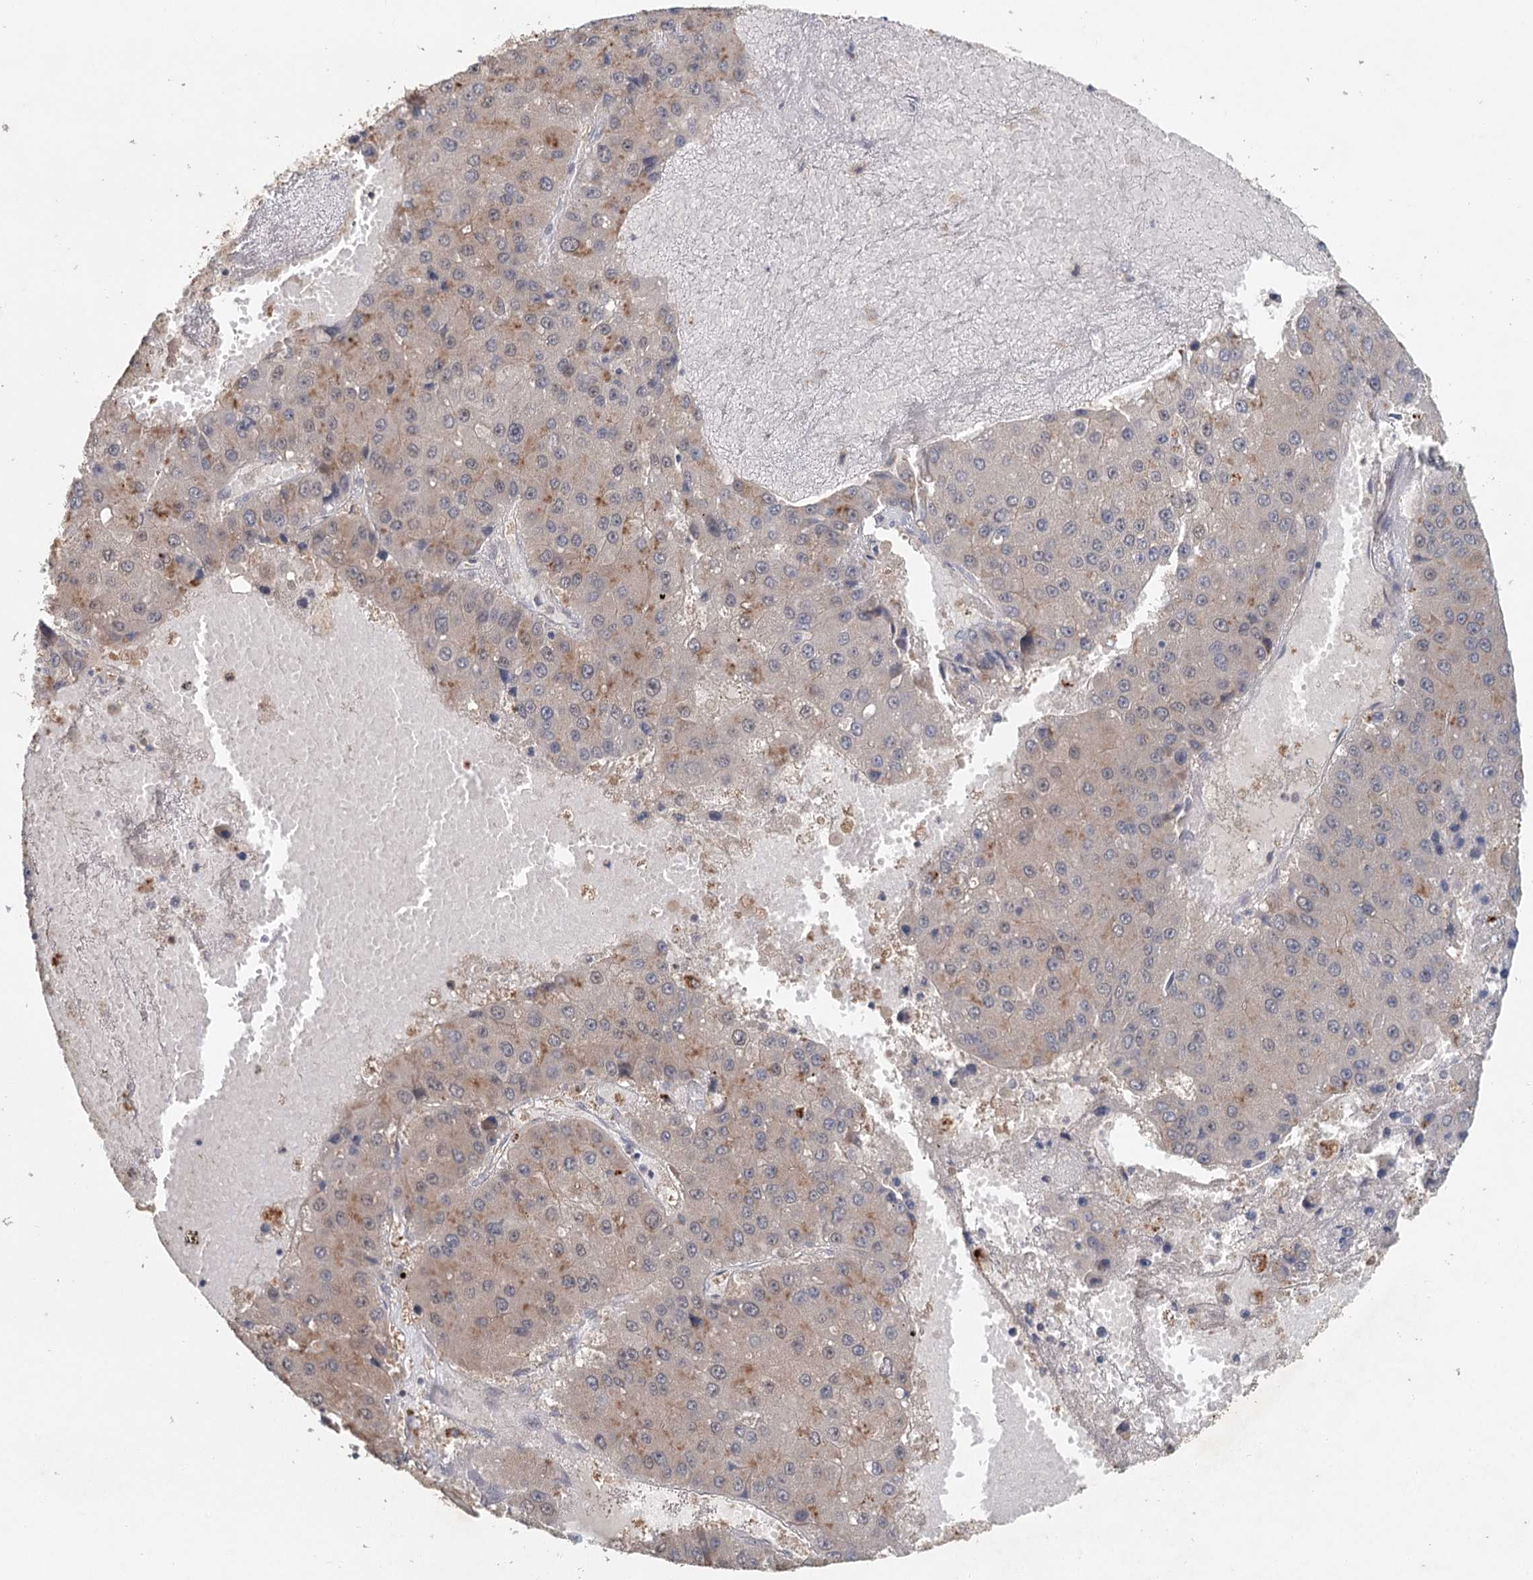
{"staining": {"intensity": "moderate", "quantity": "<25%", "location": "cytoplasmic/membranous,nuclear"}, "tissue": "liver cancer", "cell_type": "Tumor cells", "image_type": "cancer", "snomed": [{"axis": "morphology", "description": "Carcinoma, Hepatocellular, NOS"}, {"axis": "topography", "description": "Liver"}], "caption": "About <25% of tumor cells in liver hepatocellular carcinoma demonstrate moderate cytoplasmic/membranous and nuclear protein positivity as visualized by brown immunohistochemical staining.", "gene": "ADK", "patient": {"sex": "female", "age": 73}}